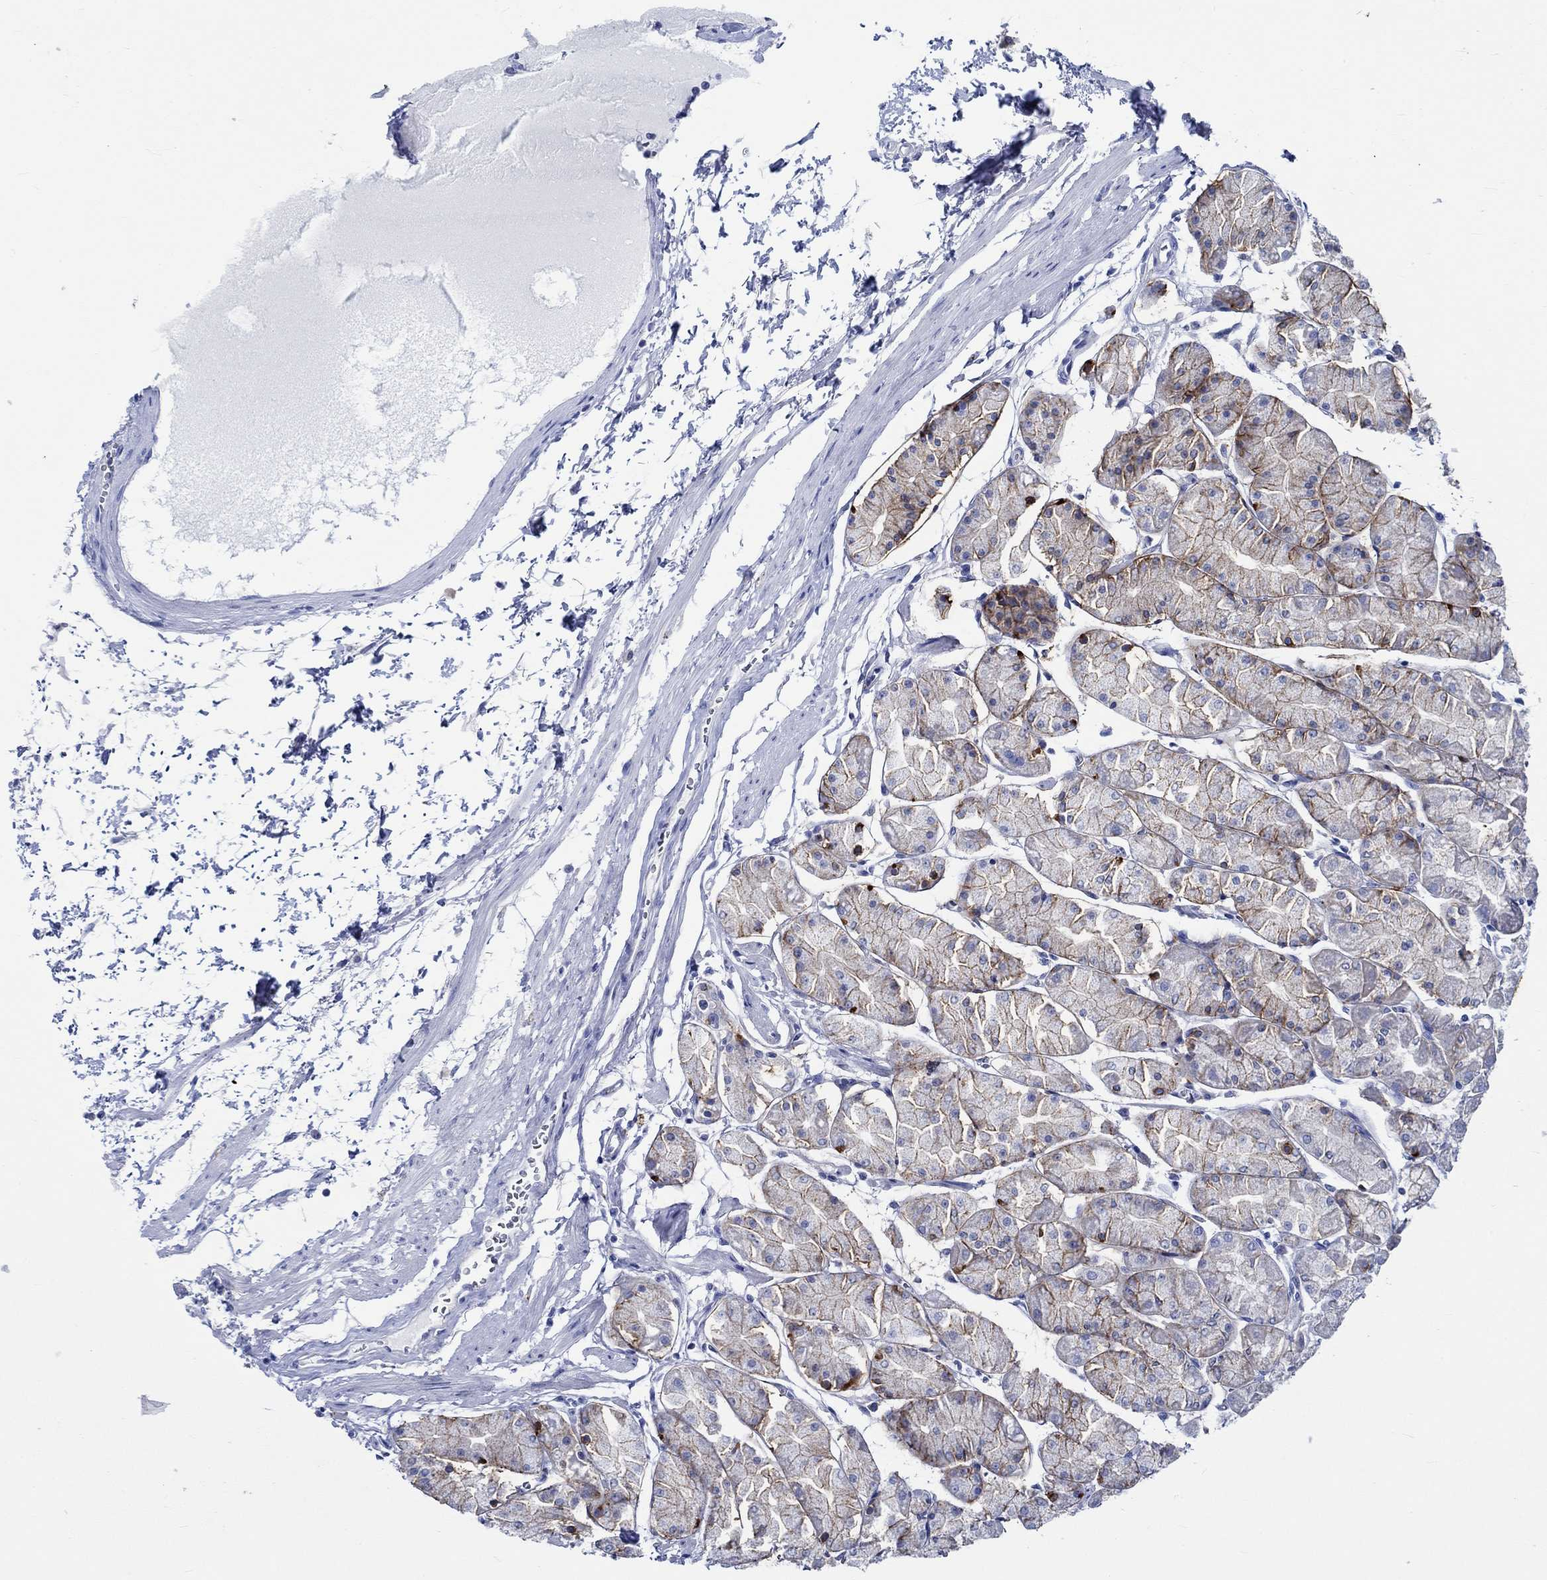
{"staining": {"intensity": "strong", "quantity": "<25%", "location": "cytoplasmic/membranous"}, "tissue": "stomach", "cell_type": "Glandular cells", "image_type": "normal", "snomed": [{"axis": "morphology", "description": "Normal tissue, NOS"}, {"axis": "topography", "description": "Stomach, upper"}], "caption": "IHC of normal stomach displays medium levels of strong cytoplasmic/membranous expression in approximately <25% of glandular cells.", "gene": "PTPRN2", "patient": {"sex": "male", "age": 60}}